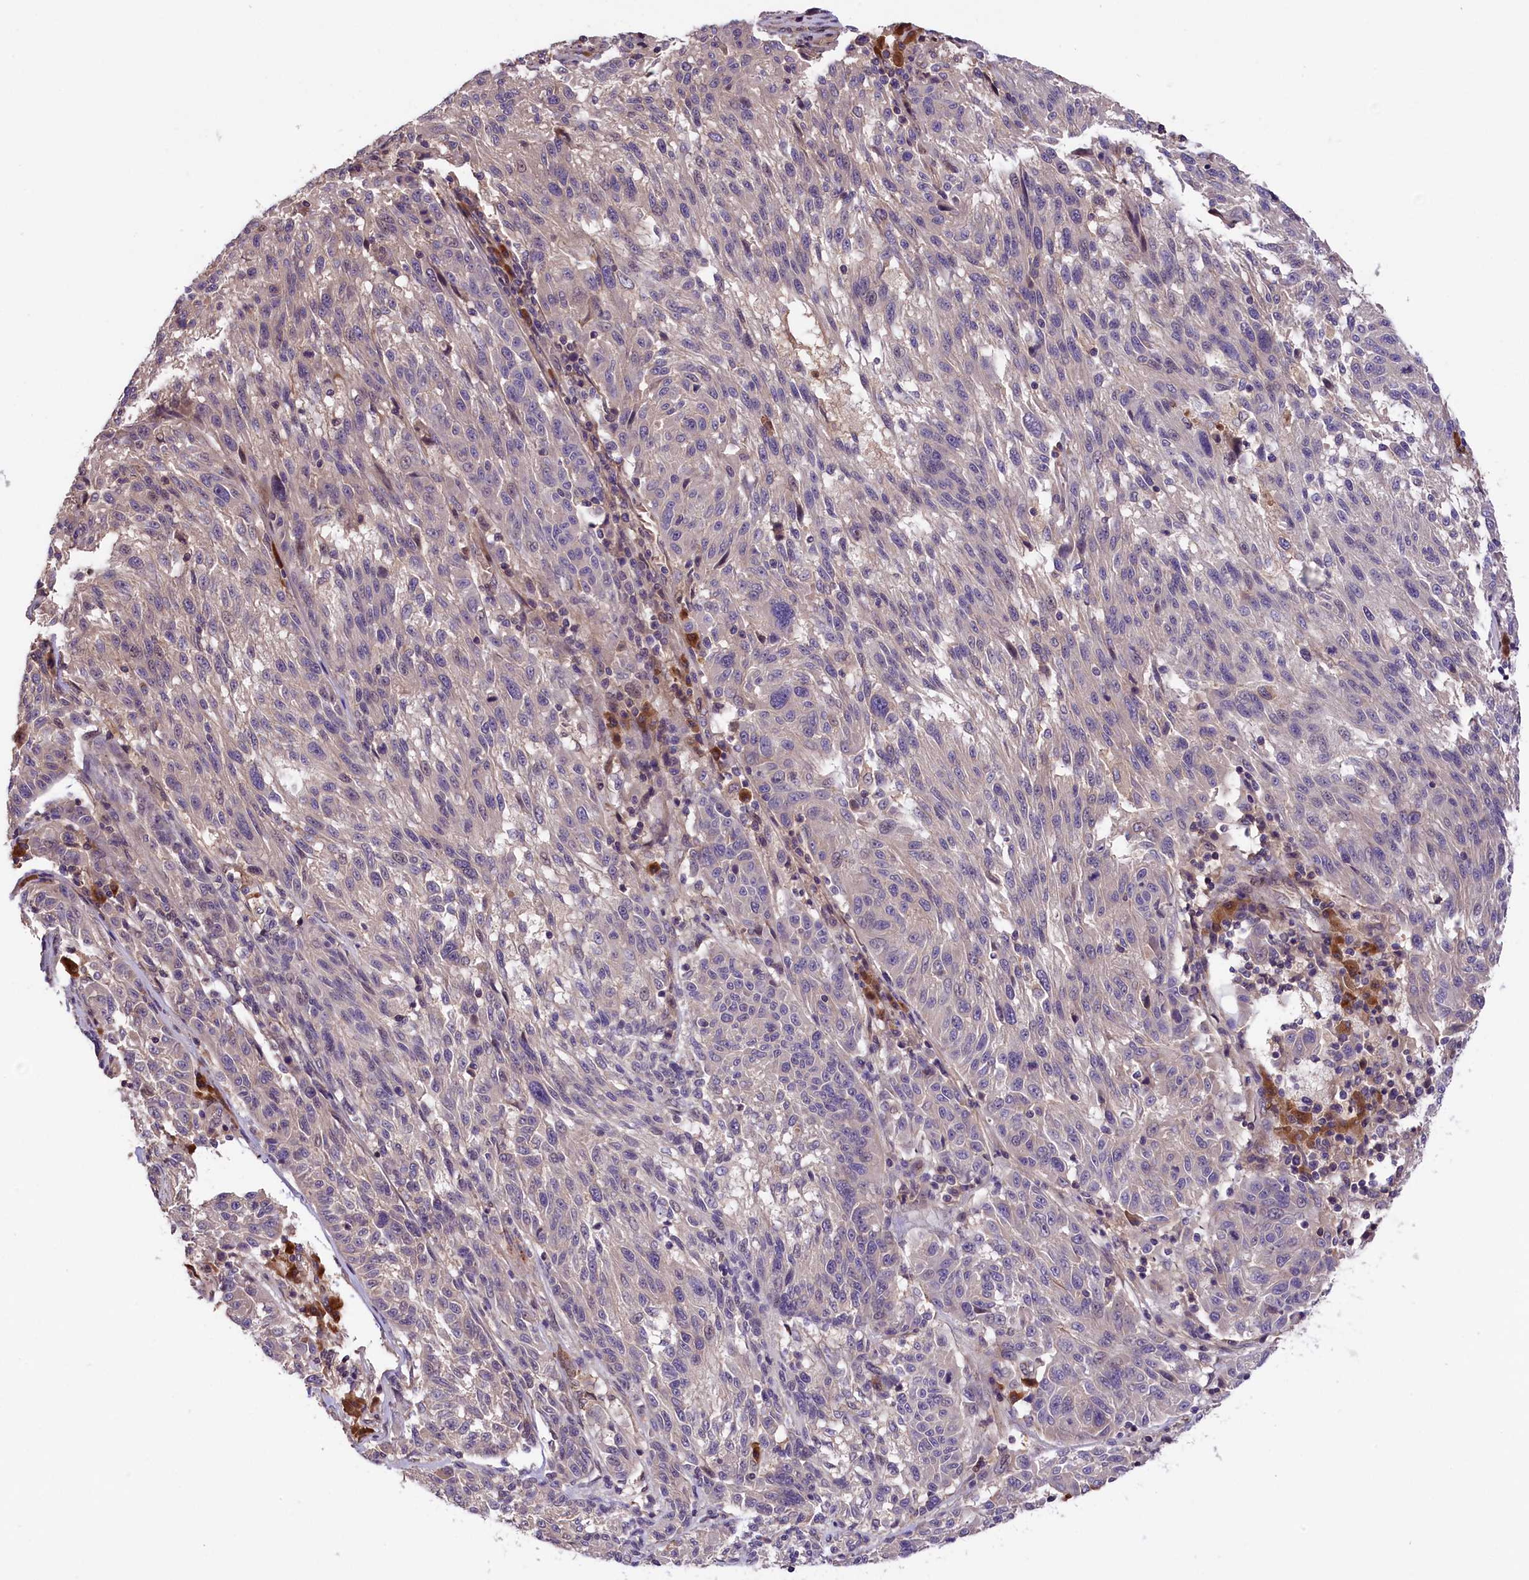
{"staining": {"intensity": "negative", "quantity": "none", "location": "none"}, "tissue": "melanoma", "cell_type": "Tumor cells", "image_type": "cancer", "snomed": [{"axis": "morphology", "description": "Malignant melanoma, NOS"}, {"axis": "topography", "description": "Skin"}], "caption": "The immunohistochemistry histopathology image has no significant positivity in tumor cells of melanoma tissue. (DAB IHC, high magnification).", "gene": "SETD6", "patient": {"sex": "male", "age": 53}}